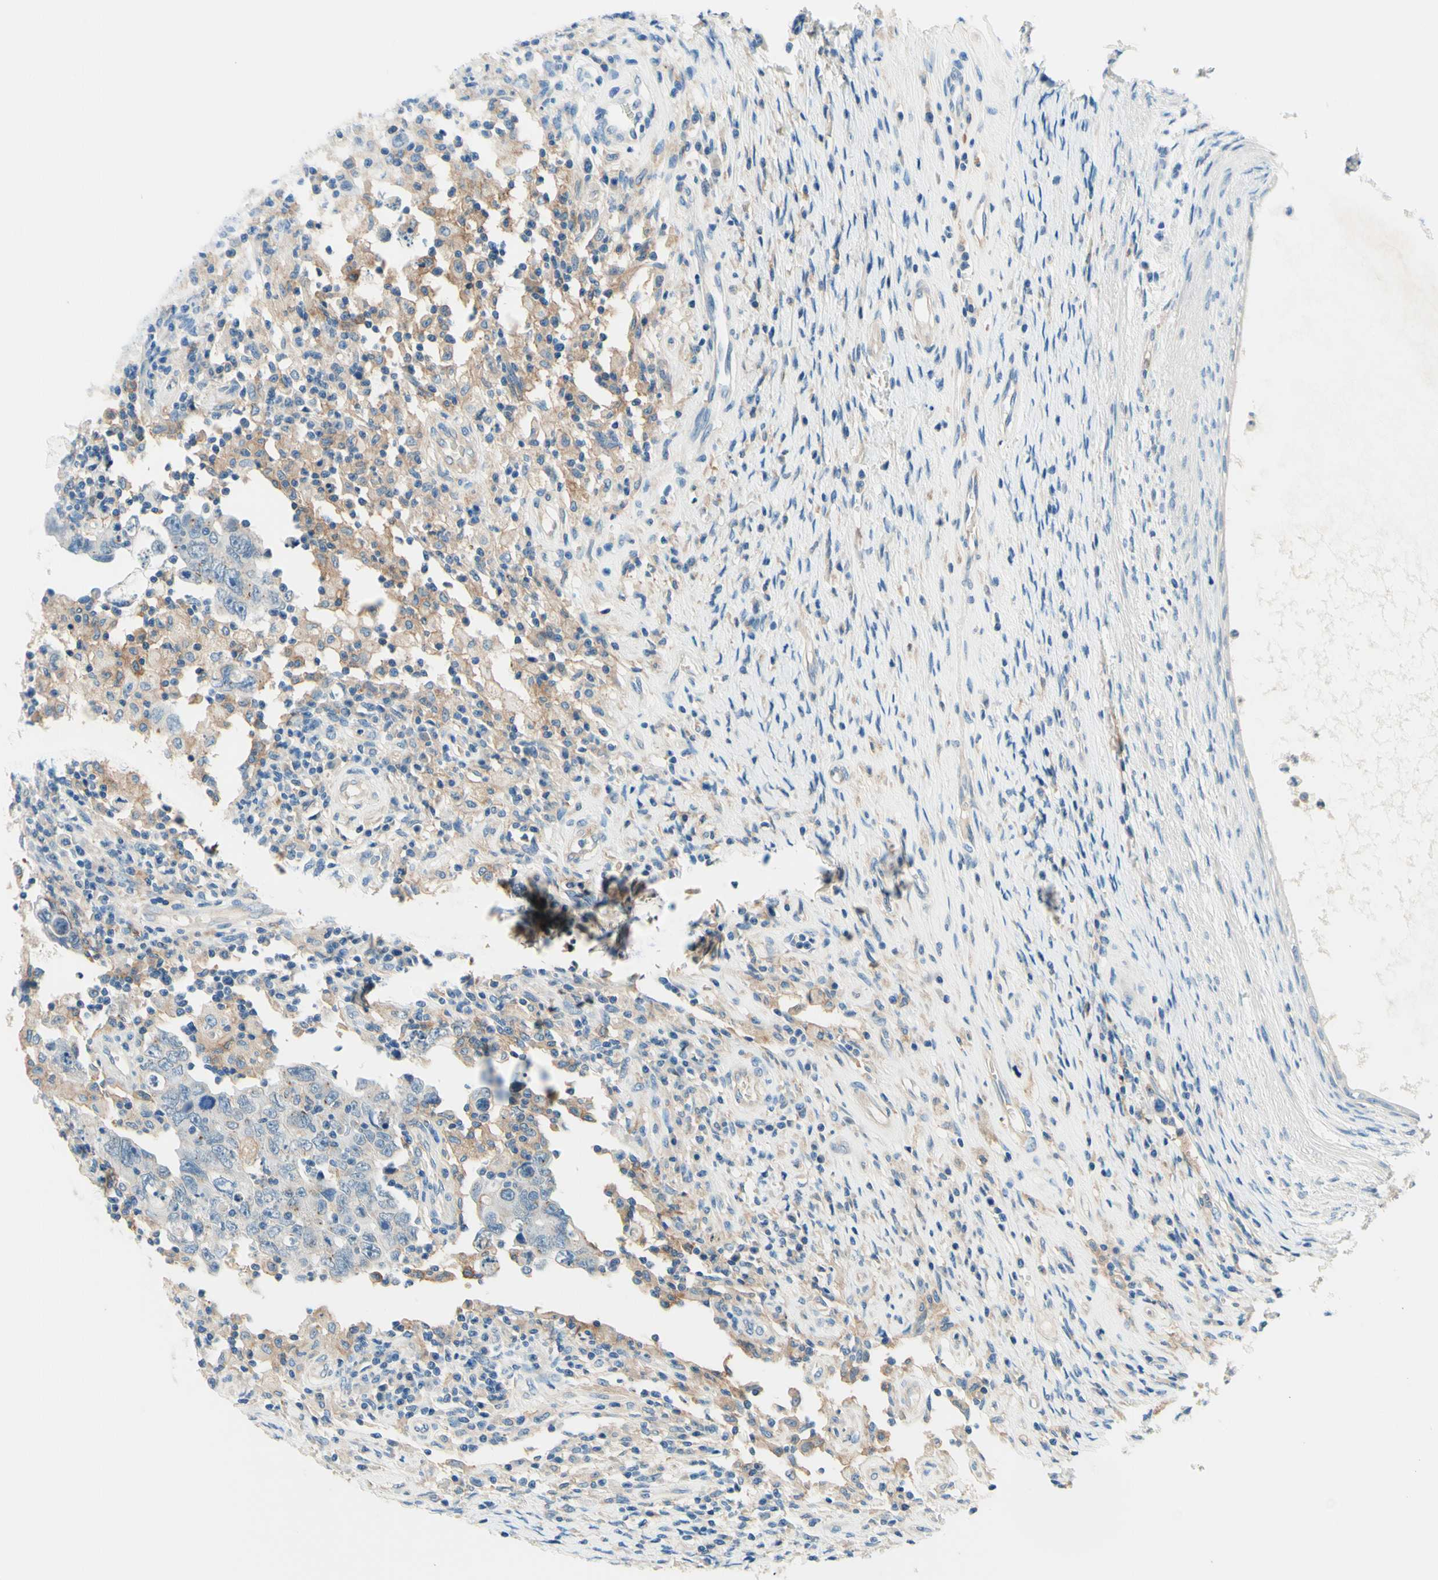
{"staining": {"intensity": "weak", "quantity": "<25%", "location": "cytoplasmic/membranous"}, "tissue": "testis cancer", "cell_type": "Tumor cells", "image_type": "cancer", "snomed": [{"axis": "morphology", "description": "Carcinoma, Embryonal, NOS"}, {"axis": "topography", "description": "Testis"}], "caption": "A photomicrograph of embryonal carcinoma (testis) stained for a protein reveals no brown staining in tumor cells.", "gene": "SIGLEC9", "patient": {"sex": "male", "age": 26}}